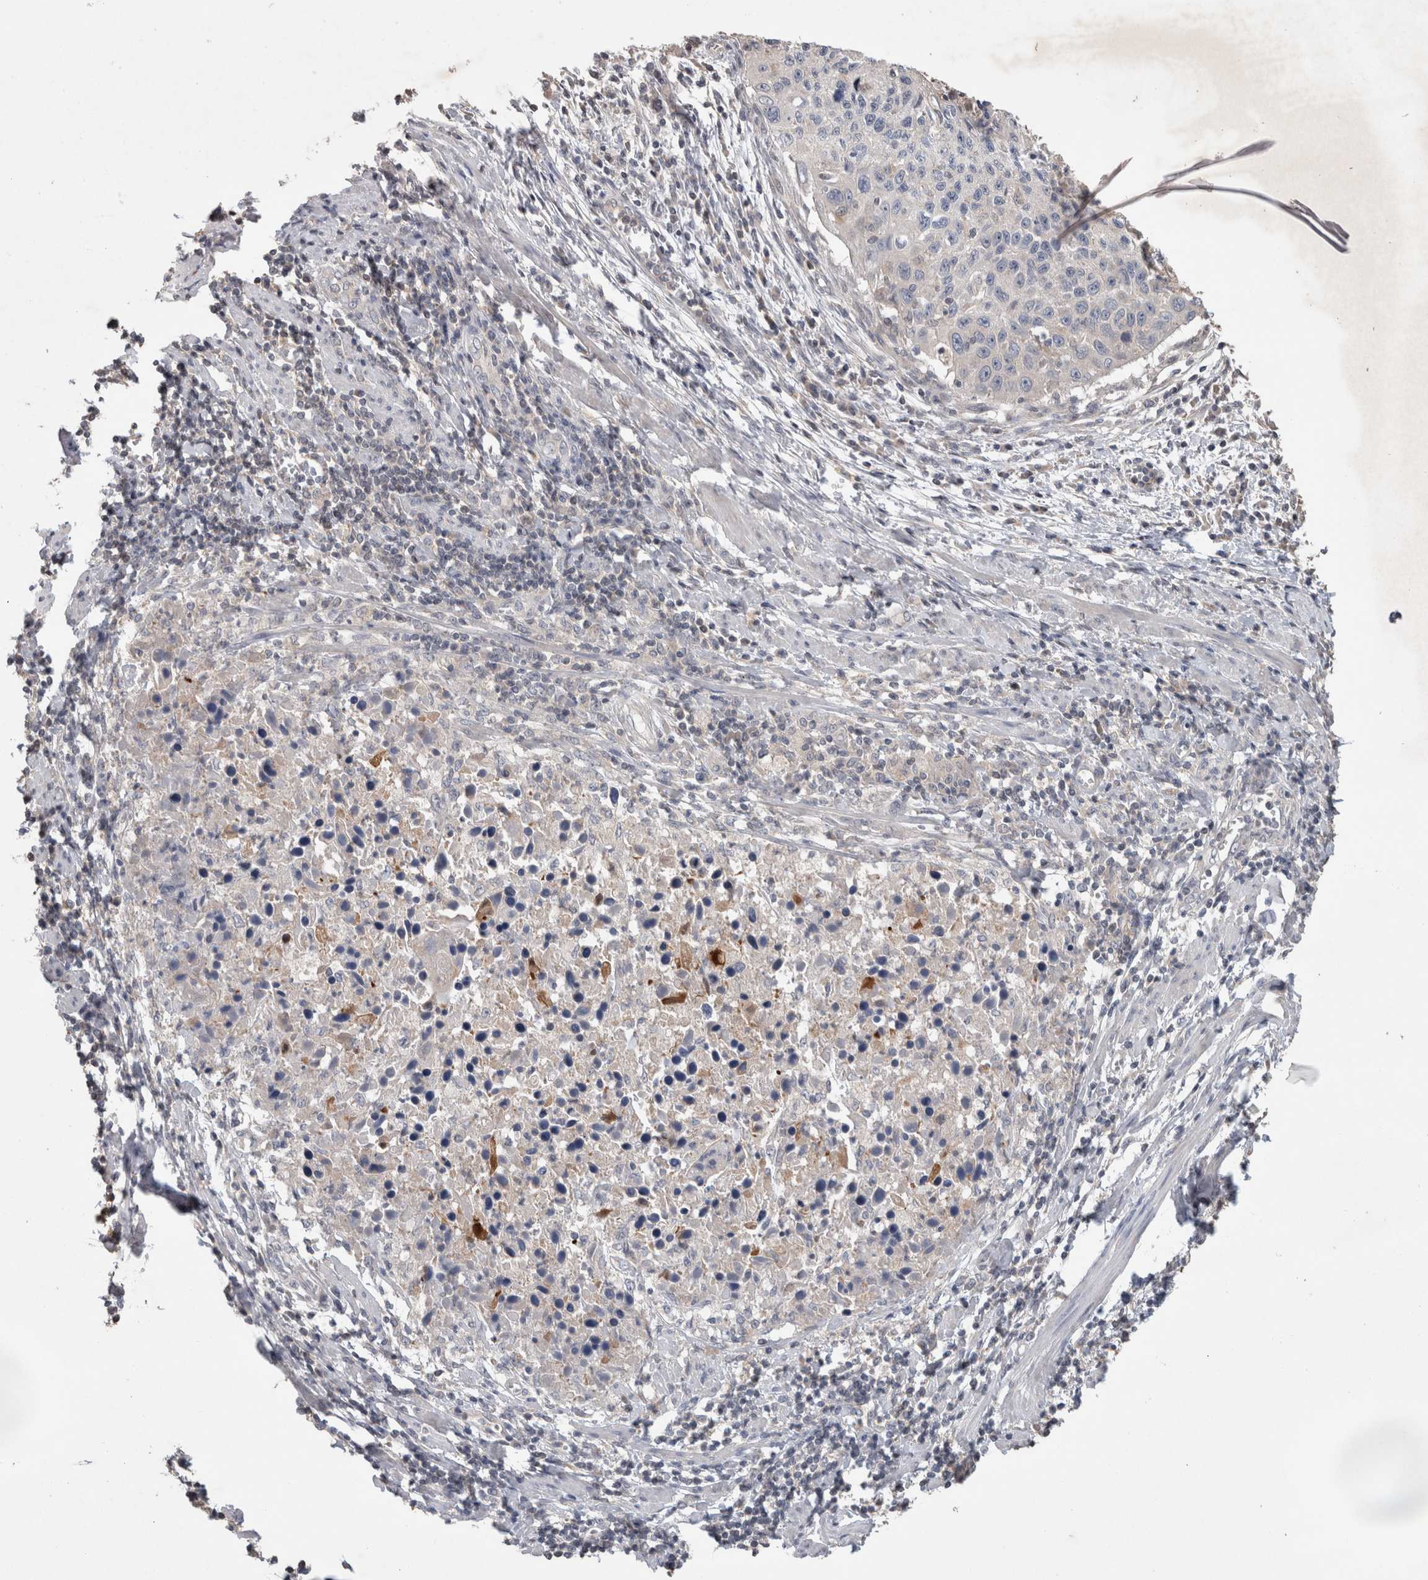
{"staining": {"intensity": "negative", "quantity": "none", "location": "none"}, "tissue": "cervical cancer", "cell_type": "Tumor cells", "image_type": "cancer", "snomed": [{"axis": "morphology", "description": "Squamous cell carcinoma, NOS"}, {"axis": "topography", "description": "Cervix"}], "caption": "Human cervical cancer stained for a protein using IHC exhibits no staining in tumor cells.", "gene": "TRIM5", "patient": {"sex": "female", "age": 53}}